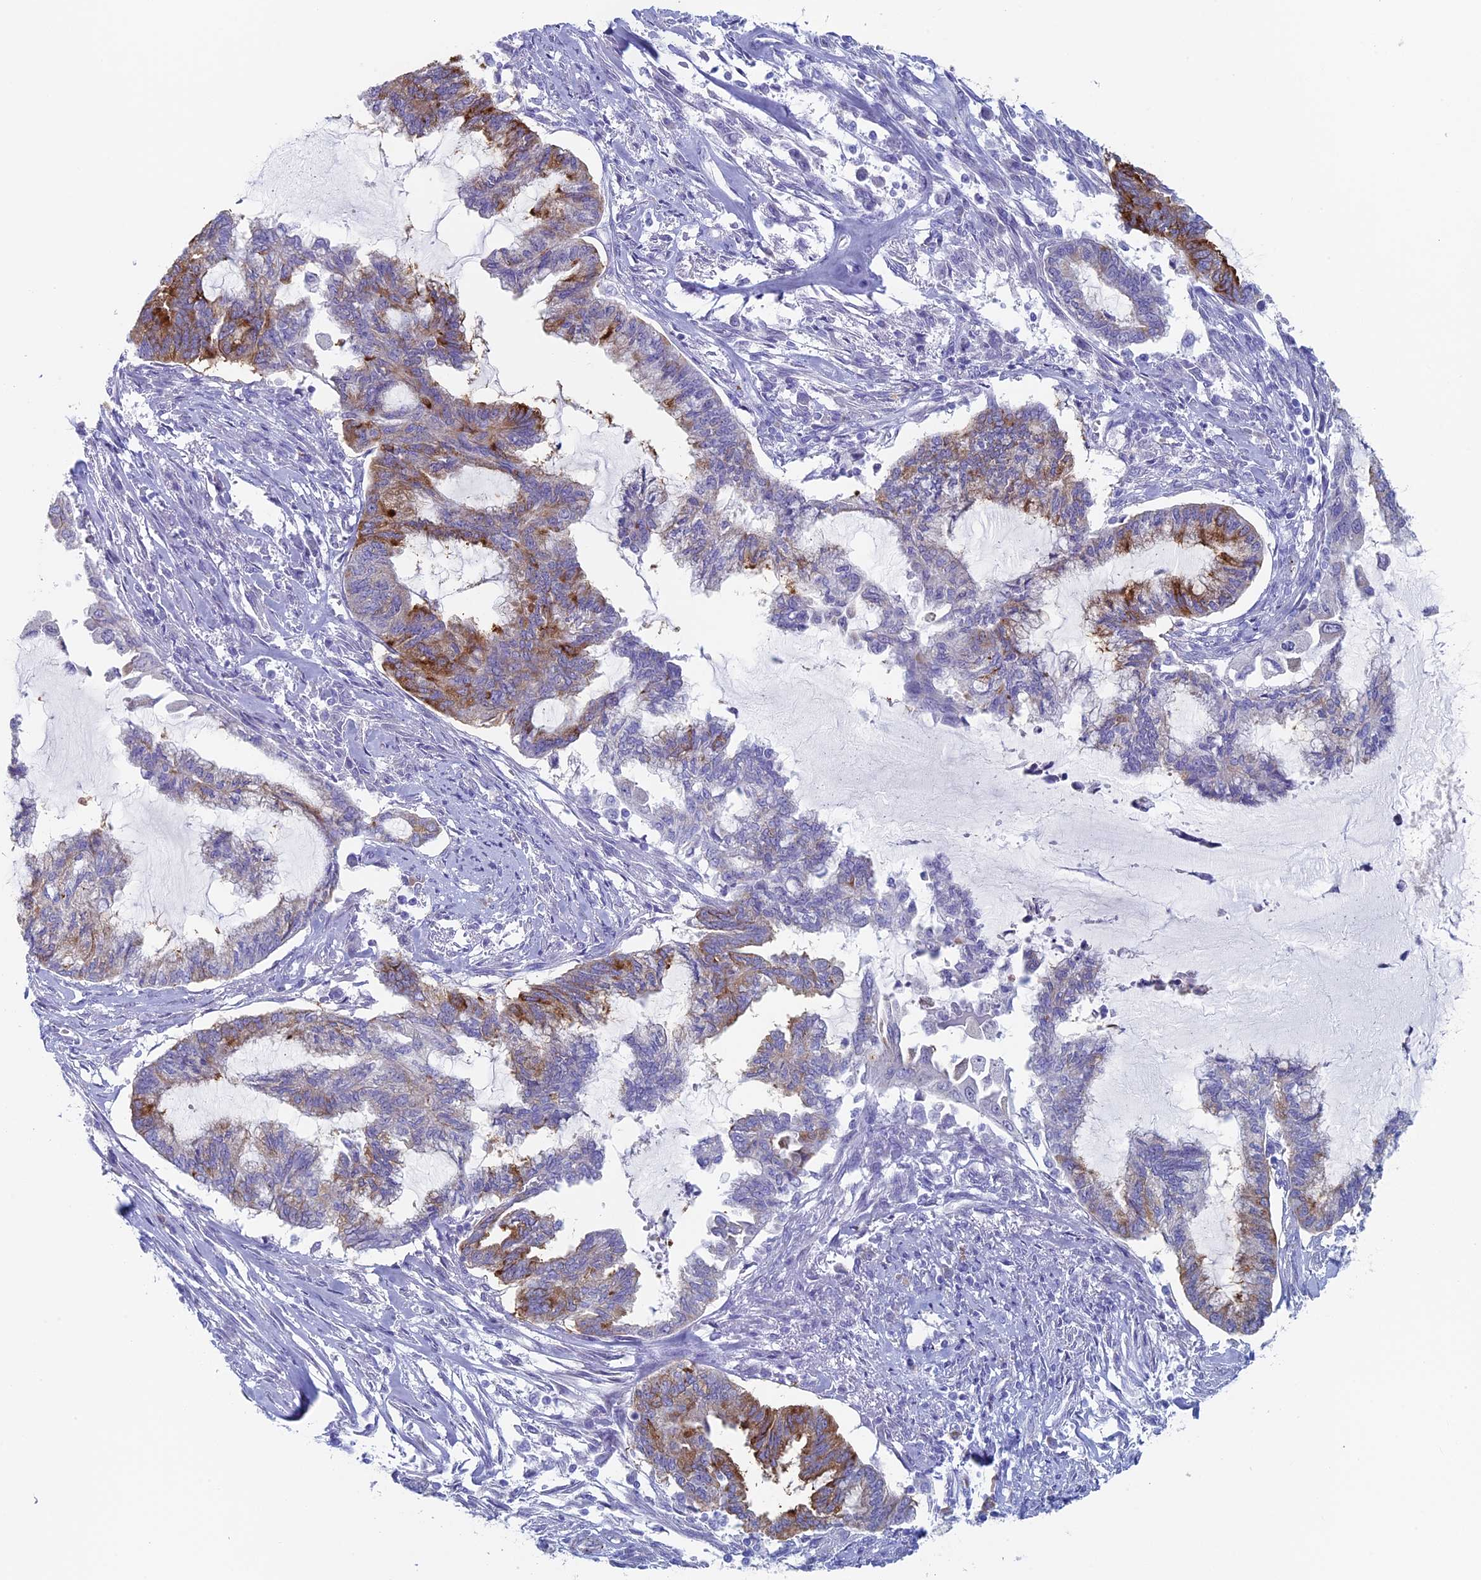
{"staining": {"intensity": "moderate", "quantity": "25%-75%", "location": "cytoplasmic/membranous"}, "tissue": "endometrial cancer", "cell_type": "Tumor cells", "image_type": "cancer", "snomed": [{"axis": "morphology", "description": "Adenocarcinoma, NOS"}, {"axis": "topography", "description": "Endometrium"}], "caption": "A micrograph showing moderate cytoplasmic/membranous positivity in approximately 25%-75% of tumor cells in endometrial adenocarcinoma, as visualized by brown immunohistochemical staining.", "gene": "MAGEB6", "patient": {"sex": "female", "age": 86}}